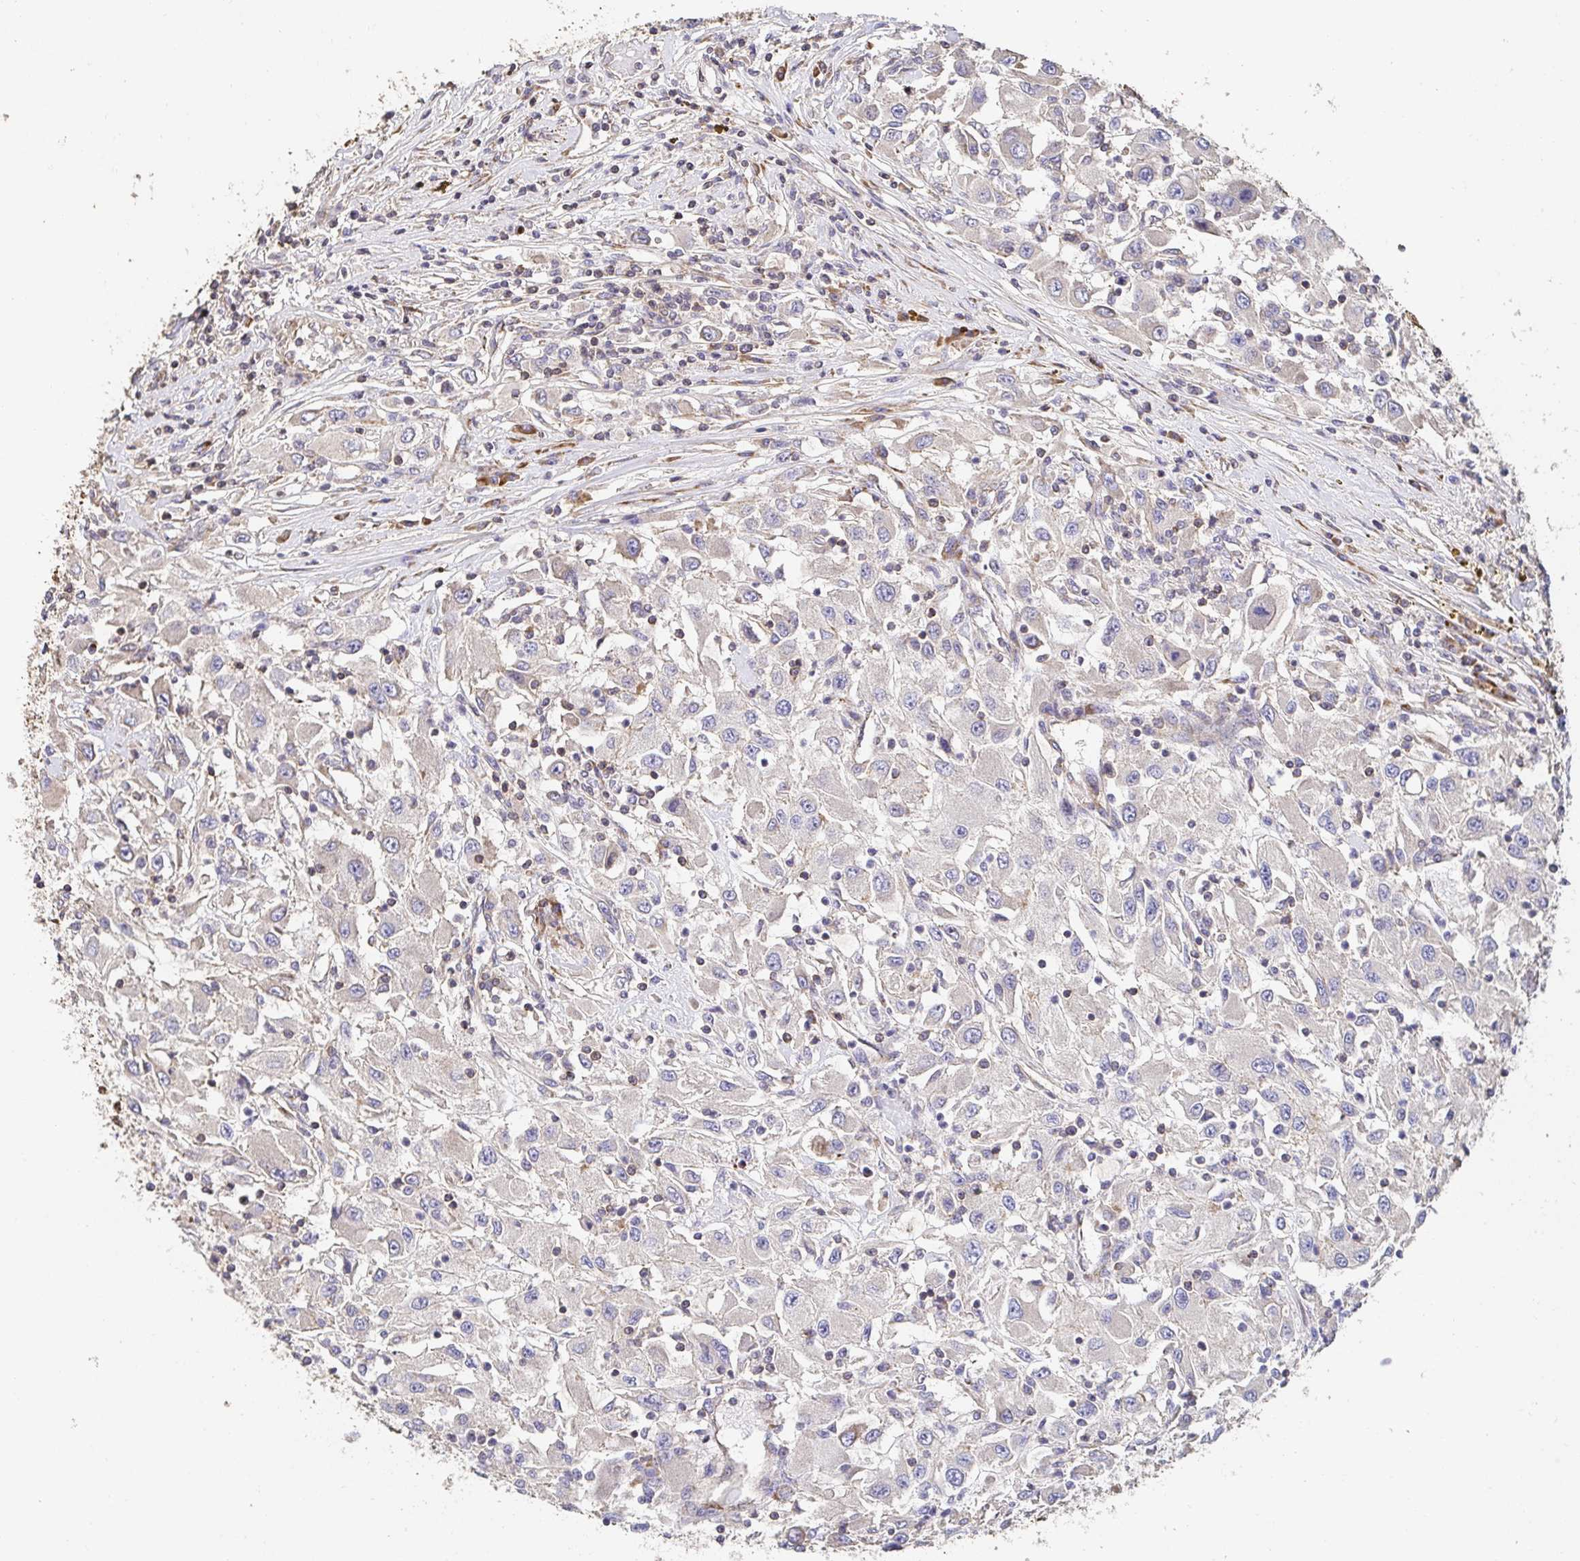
{"staining": {"intensity": "negative", "quantity": "none", "location": "none"}, "tissue": "renal cancer", "cell_type": "Tumor cells", "image_type": "cancer", "snomed": [{"axis": "morphology", "description": "Adenocarcinoma, NOS"}, {"axis": "topography", "description": "Kidney"}], "caption": "Human renal cancer stained for a protein using immunohistochemistry (IHC) shows no expression in tumor cells.", "gene": "APBB1", "patient": {"sex": "female", "age": 67}}